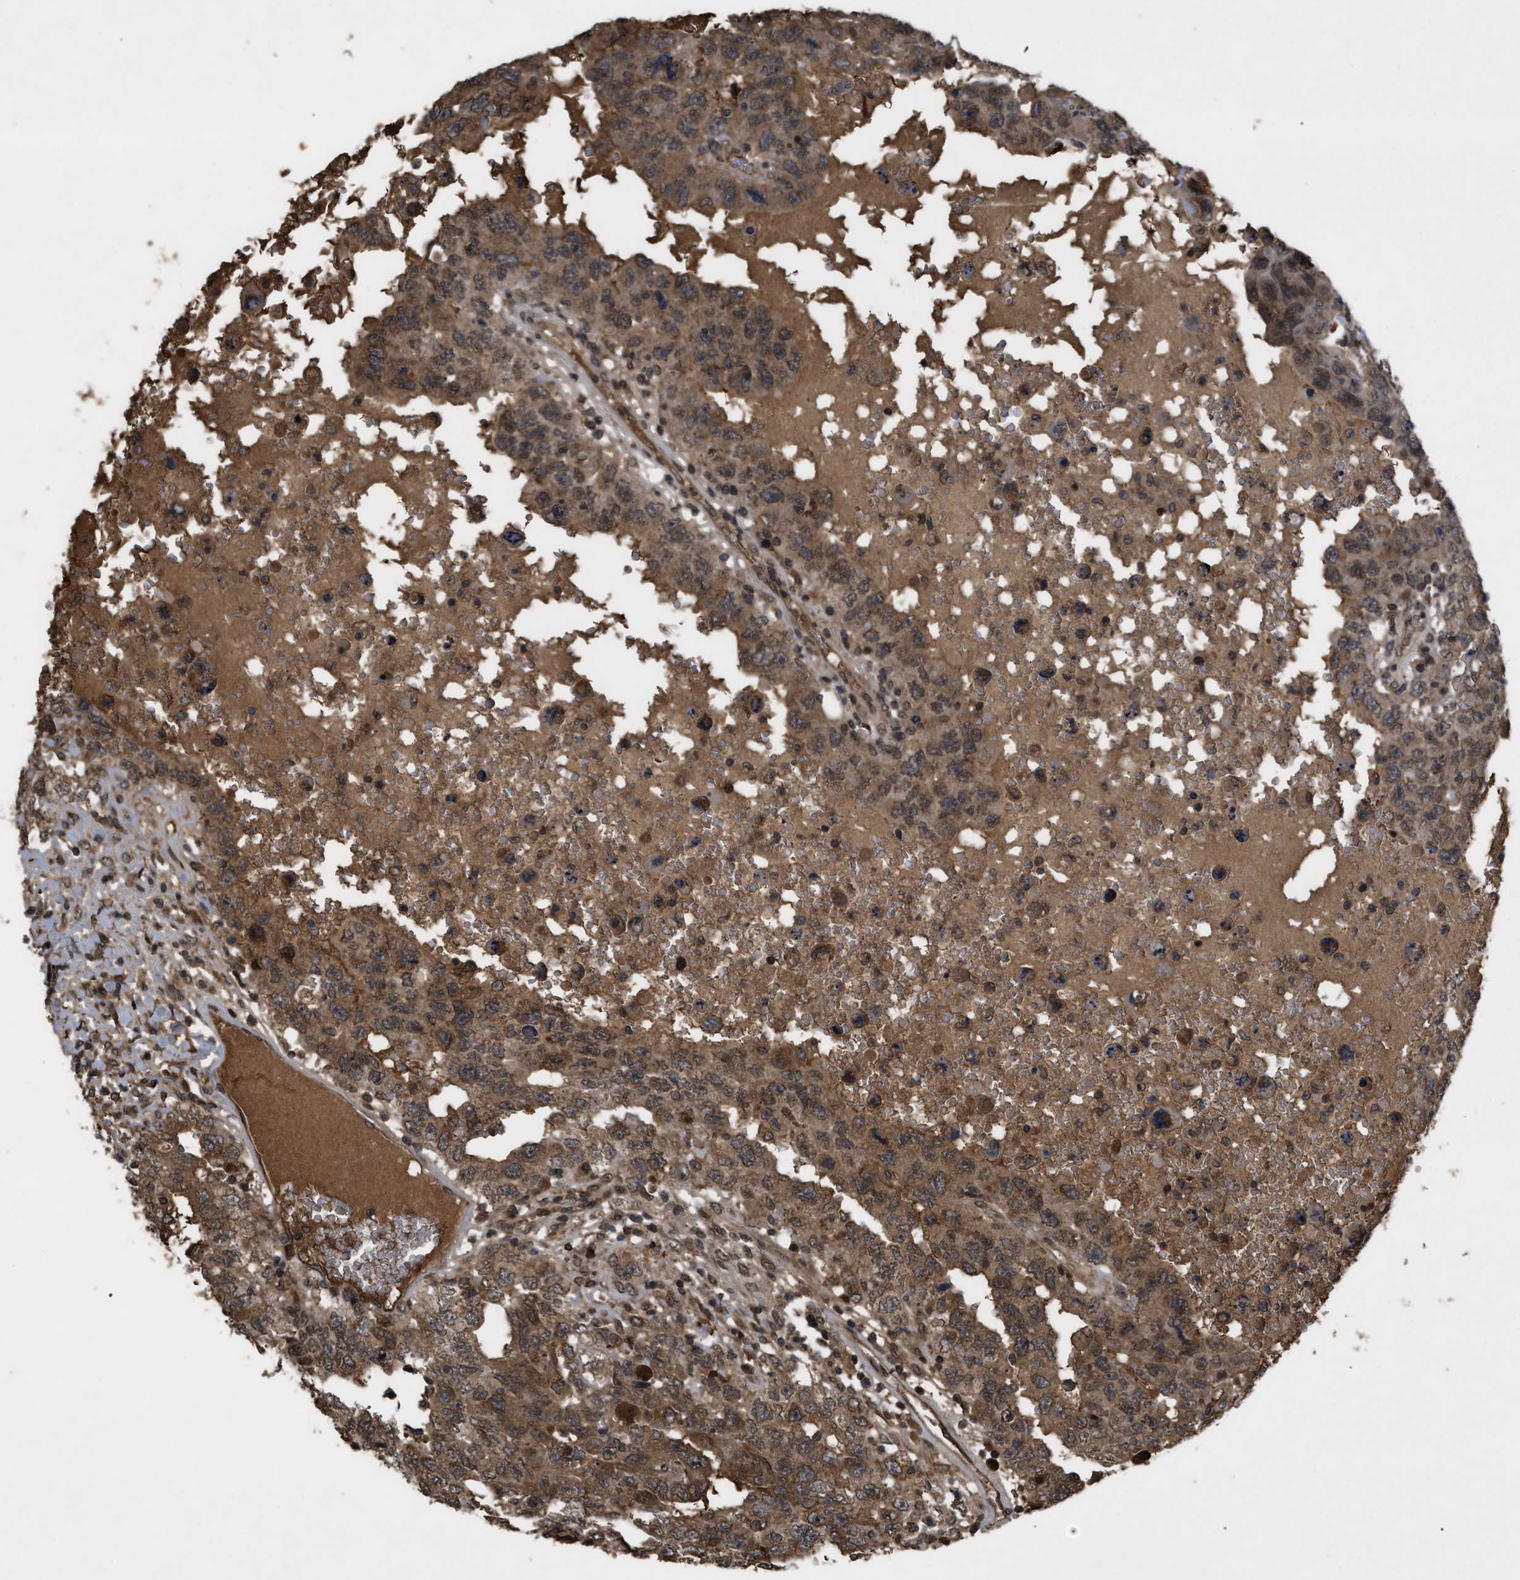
{"staining": {"intensity": "moderate", "quantity": ">75%", "location": "cytoplasmic/membranous,nuclear"}, "tissue": "testis cancer", "cell_type": "Tumor cells", "image_type": "cancer", "snomed": [{"axis": "morphology", "description": "Carcinoma, Embryonal, NOS"}, {"axis": "topography", "description": "Testis"}], "caption": "This histopathology image reveals immunohistochemistry staining of testis embryonal carcinoma, with medium moderate cytoplasmic/membranous and nuclear expression in about >75% of tumor cells.", "gene": "CRY1", "patient": {"sex": "male", "age": 26}}